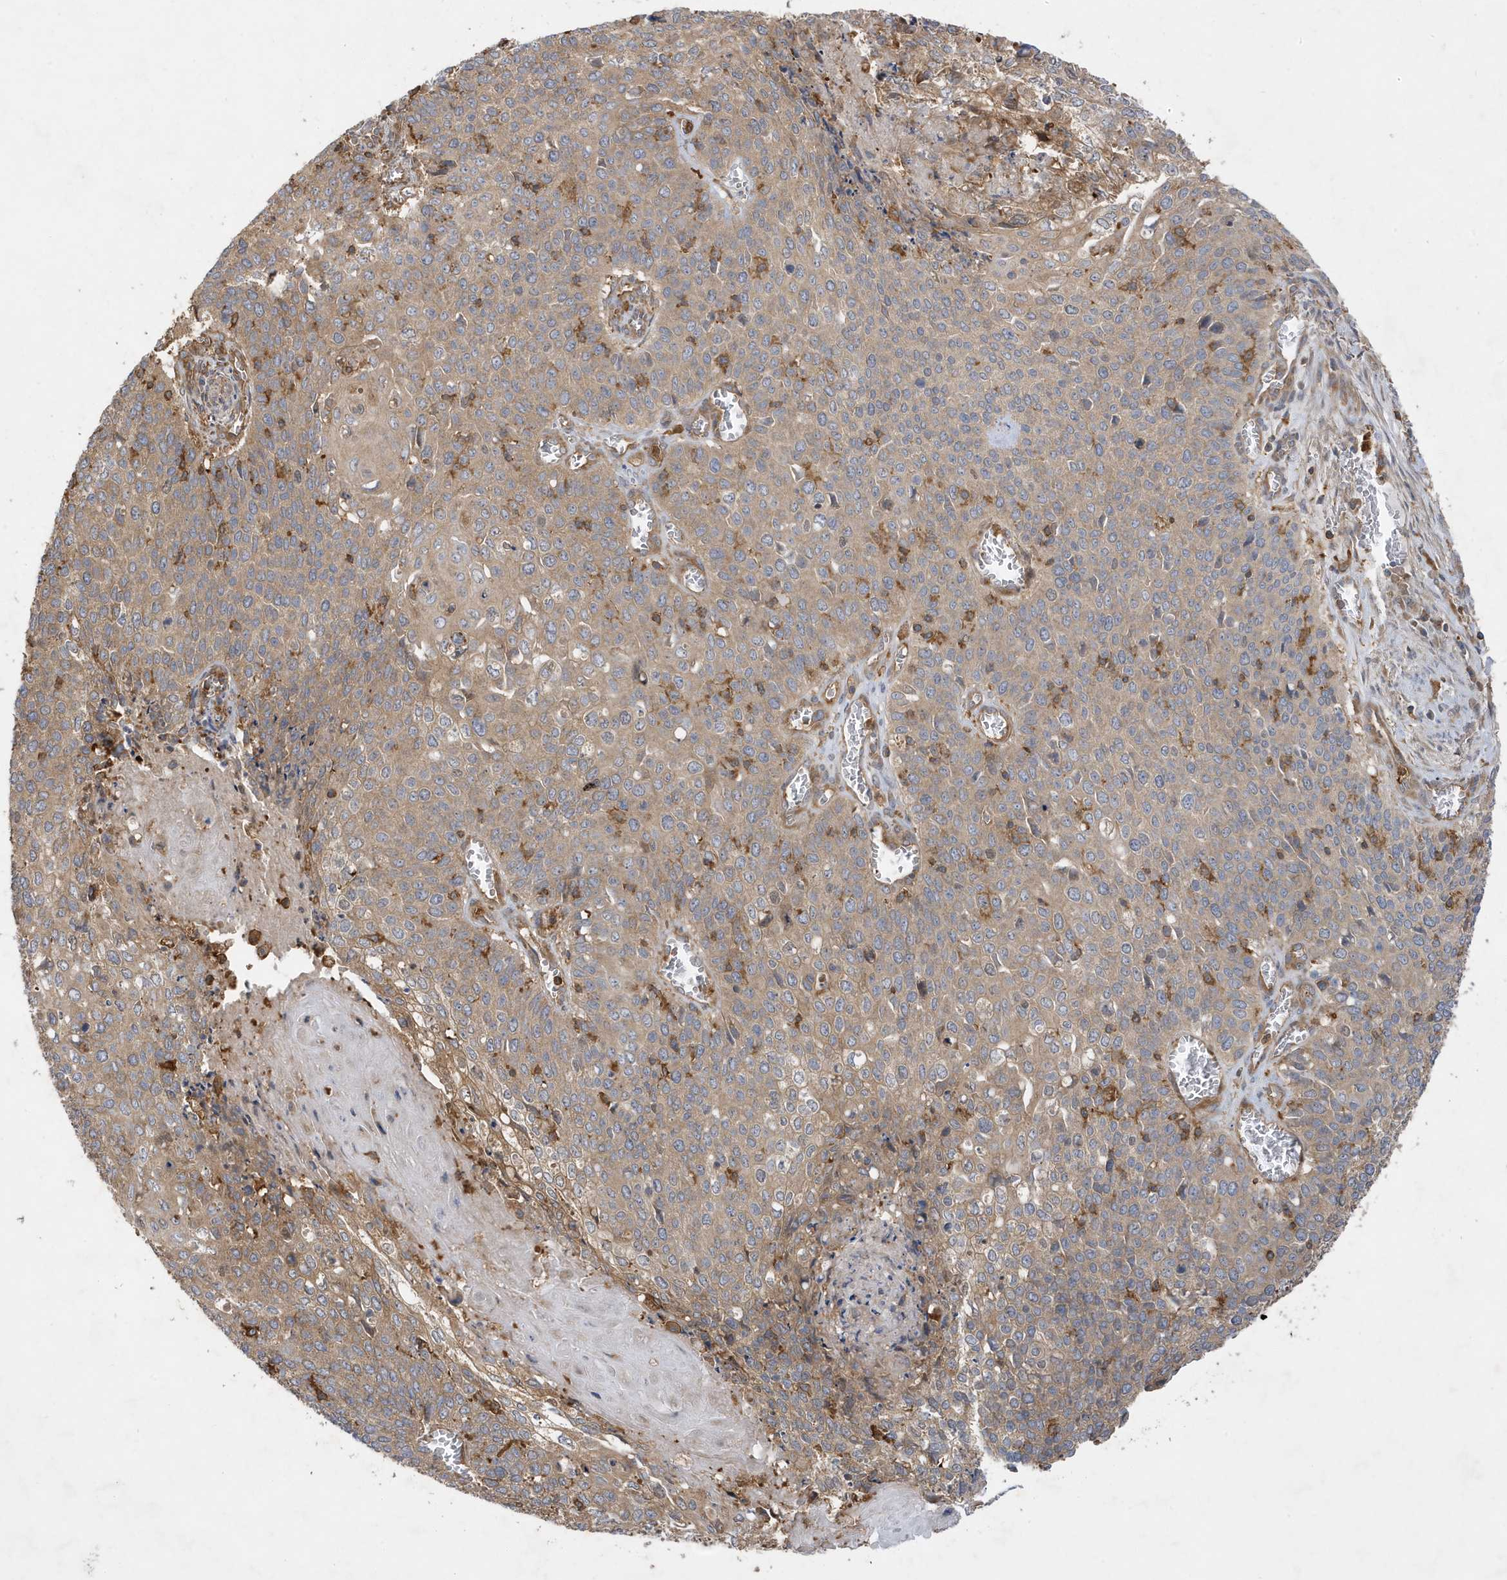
{"staining": {"intensity": "weak", "quantity": "25%-75%", "location": "cytoplasmic/membranous"}, "tissue": "cervical cancer", "cell_type": "Tumor cells", "image_type": "cancer", "snomed": [{"axis": "morphology", "description": "Squamous cell carcinoma, NOS"}, {"axis": "topography", "description": "Cervix"}], "caption": "Human cervical squamous cell carcinoma stained with a protein marker shows weak staining in tumor cells.", "gene": "LAPTM4A", "patient": {"sex": "female", "age": 39}}